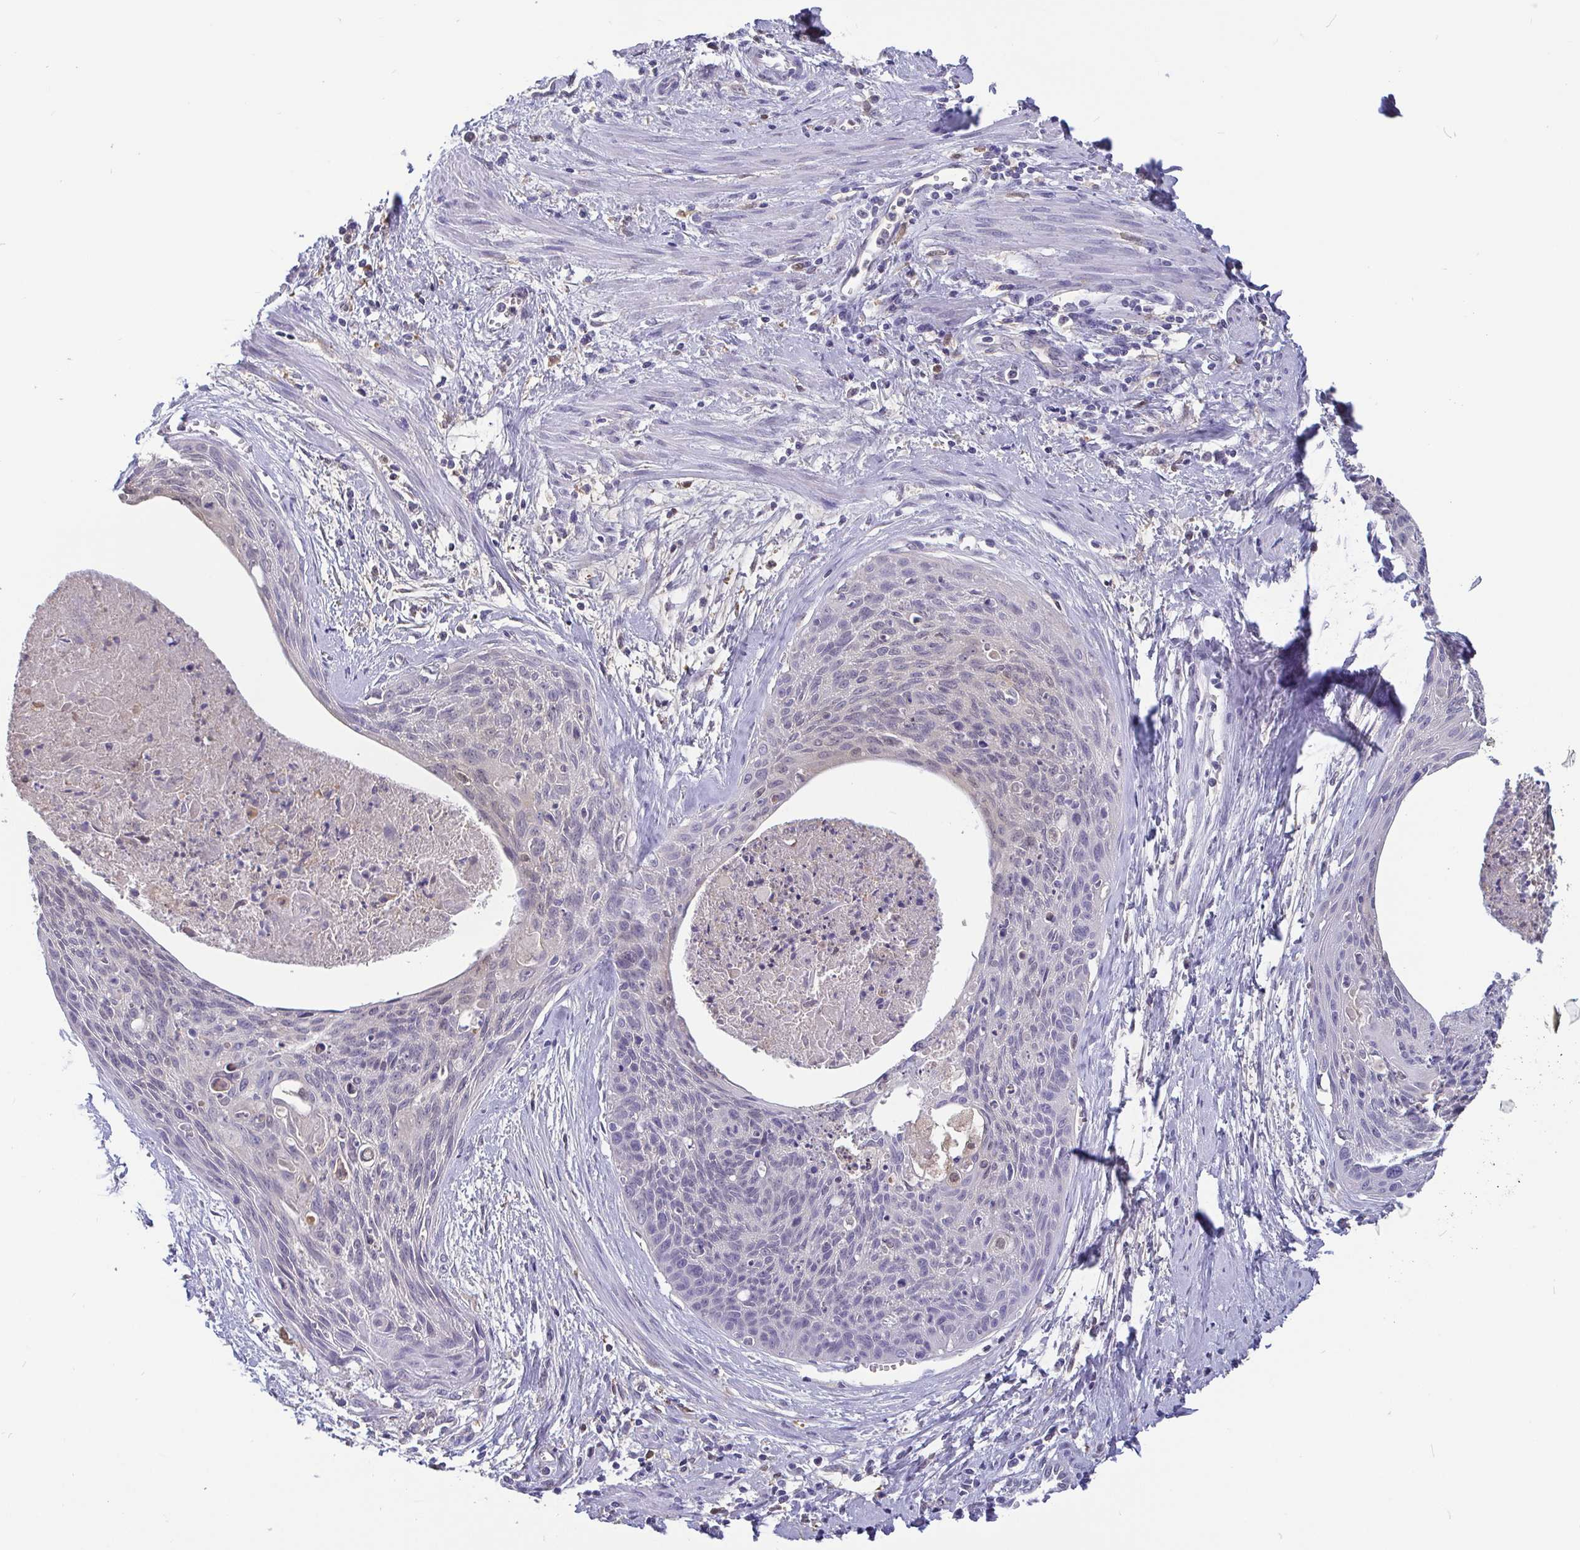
{"staining": {"intensity": "negative", "quantity": "none", "location": "none"}, "tissue": "cervical cancer", "cell_type": "Tumor cells", "image_type": "cancer", "snomed": [{"axis": "morphology", "description": "Squamous cell carcinoma, NOS"}, {"axis": "topography", "description": "Cervix"}], "caption": "The histopathology image demonstrates no significant positivity in tumor cells of squamous cell carcinoma (cervical).", "gene": "IDH1", "patient": {"sex": "female", "age": 55}}